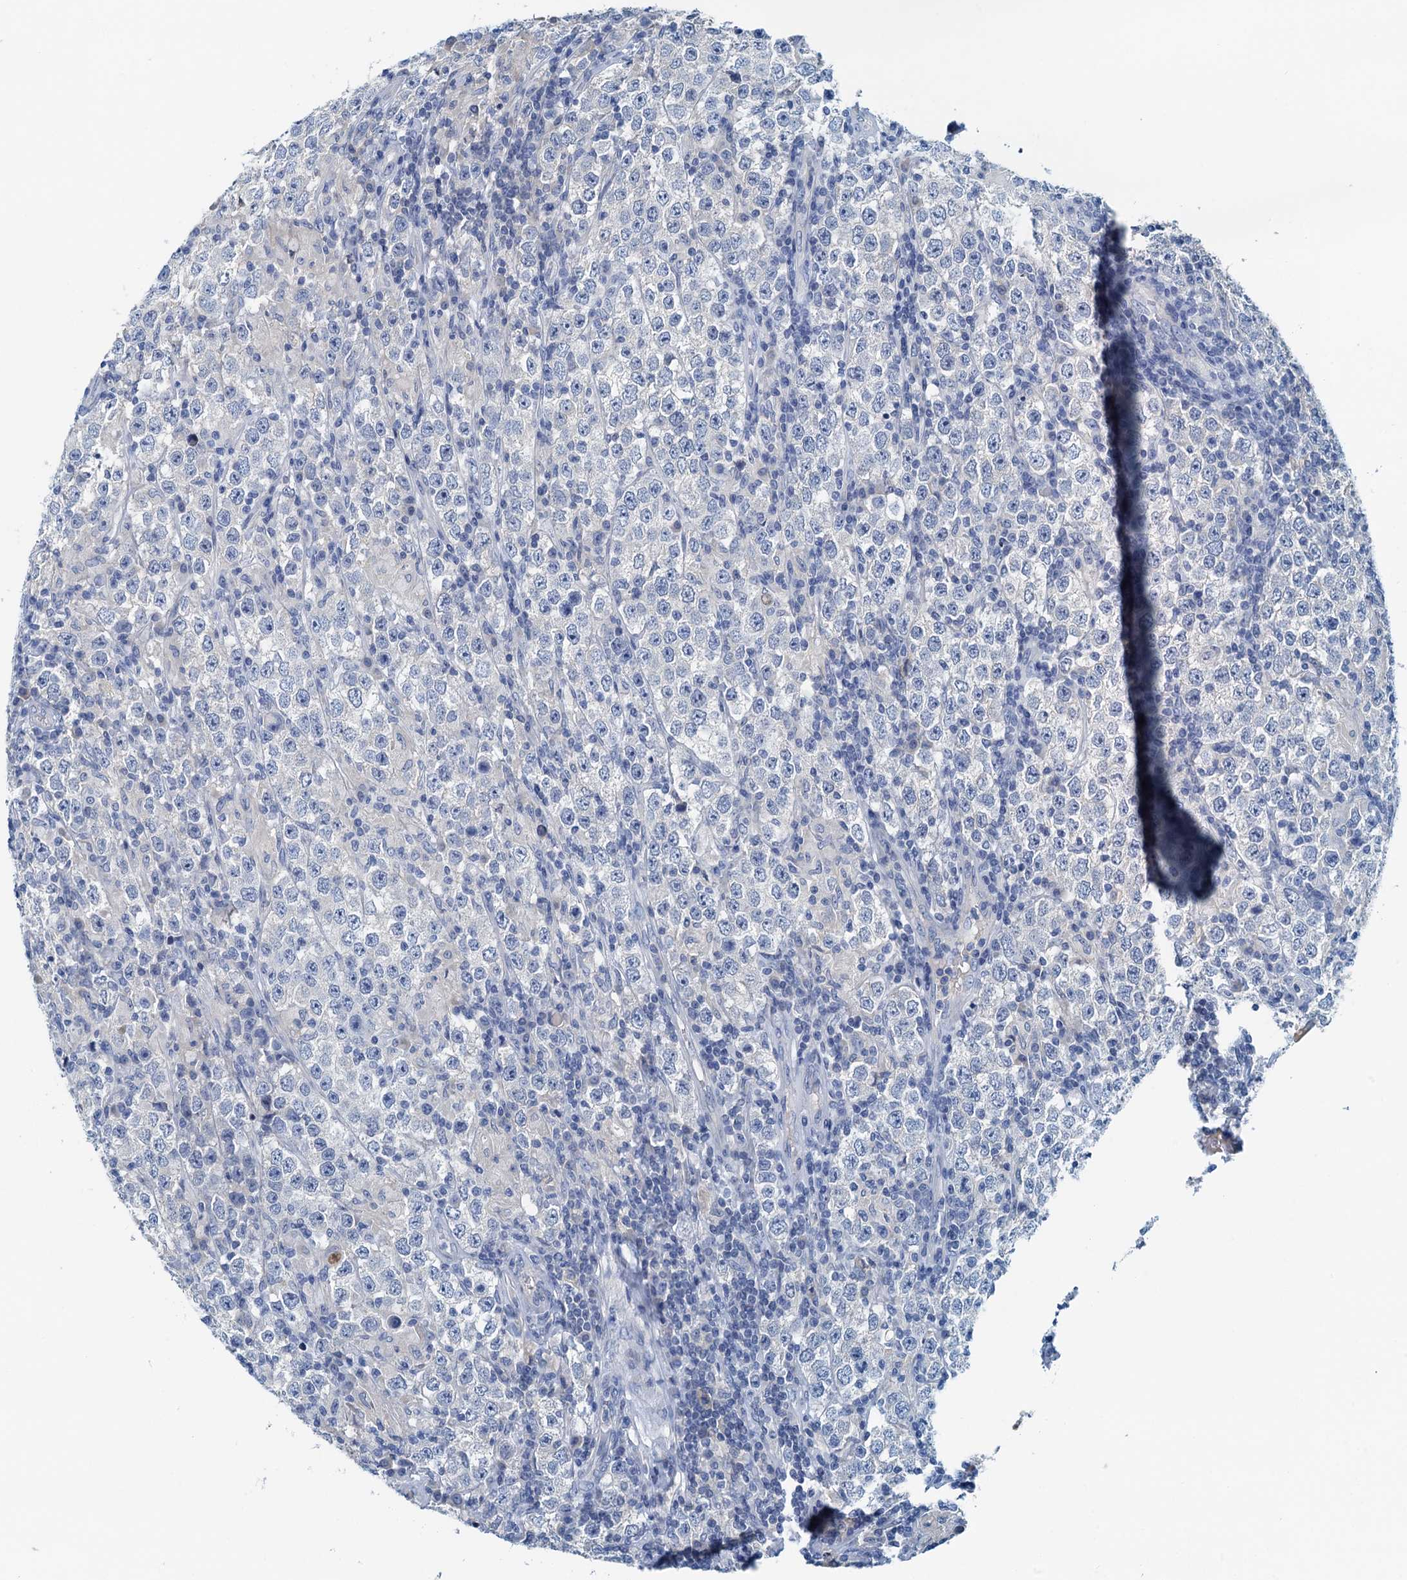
{"staining": {"intensity": "negative", "quantity": "none", "location": "none"}, "tissue": "testis cancer", "cell_type": "Tumor cells", "image_type": "cancer", "snomed": [{"axis": "morphology", "description": "Normal tissue, NOS"}, {"axis": "morphology", "description": "Urothelial carcinoma, High grade"}, {"axis": "morphology", "description": "Seminoma, NOS"}, {"axis": "morphology", "description": "Carcinoma, Embryonal, NOS"}, {"axis": "topography", "description": "Urinary bladder"}, {"axis": "topography", "description": "Testis"}], "caption": "Testis cancer was stained to show a protein in brown. There is no significant staining in tumor cells.", "gene": "DTD1", "patient": {"sex": "male", "age": 41}}